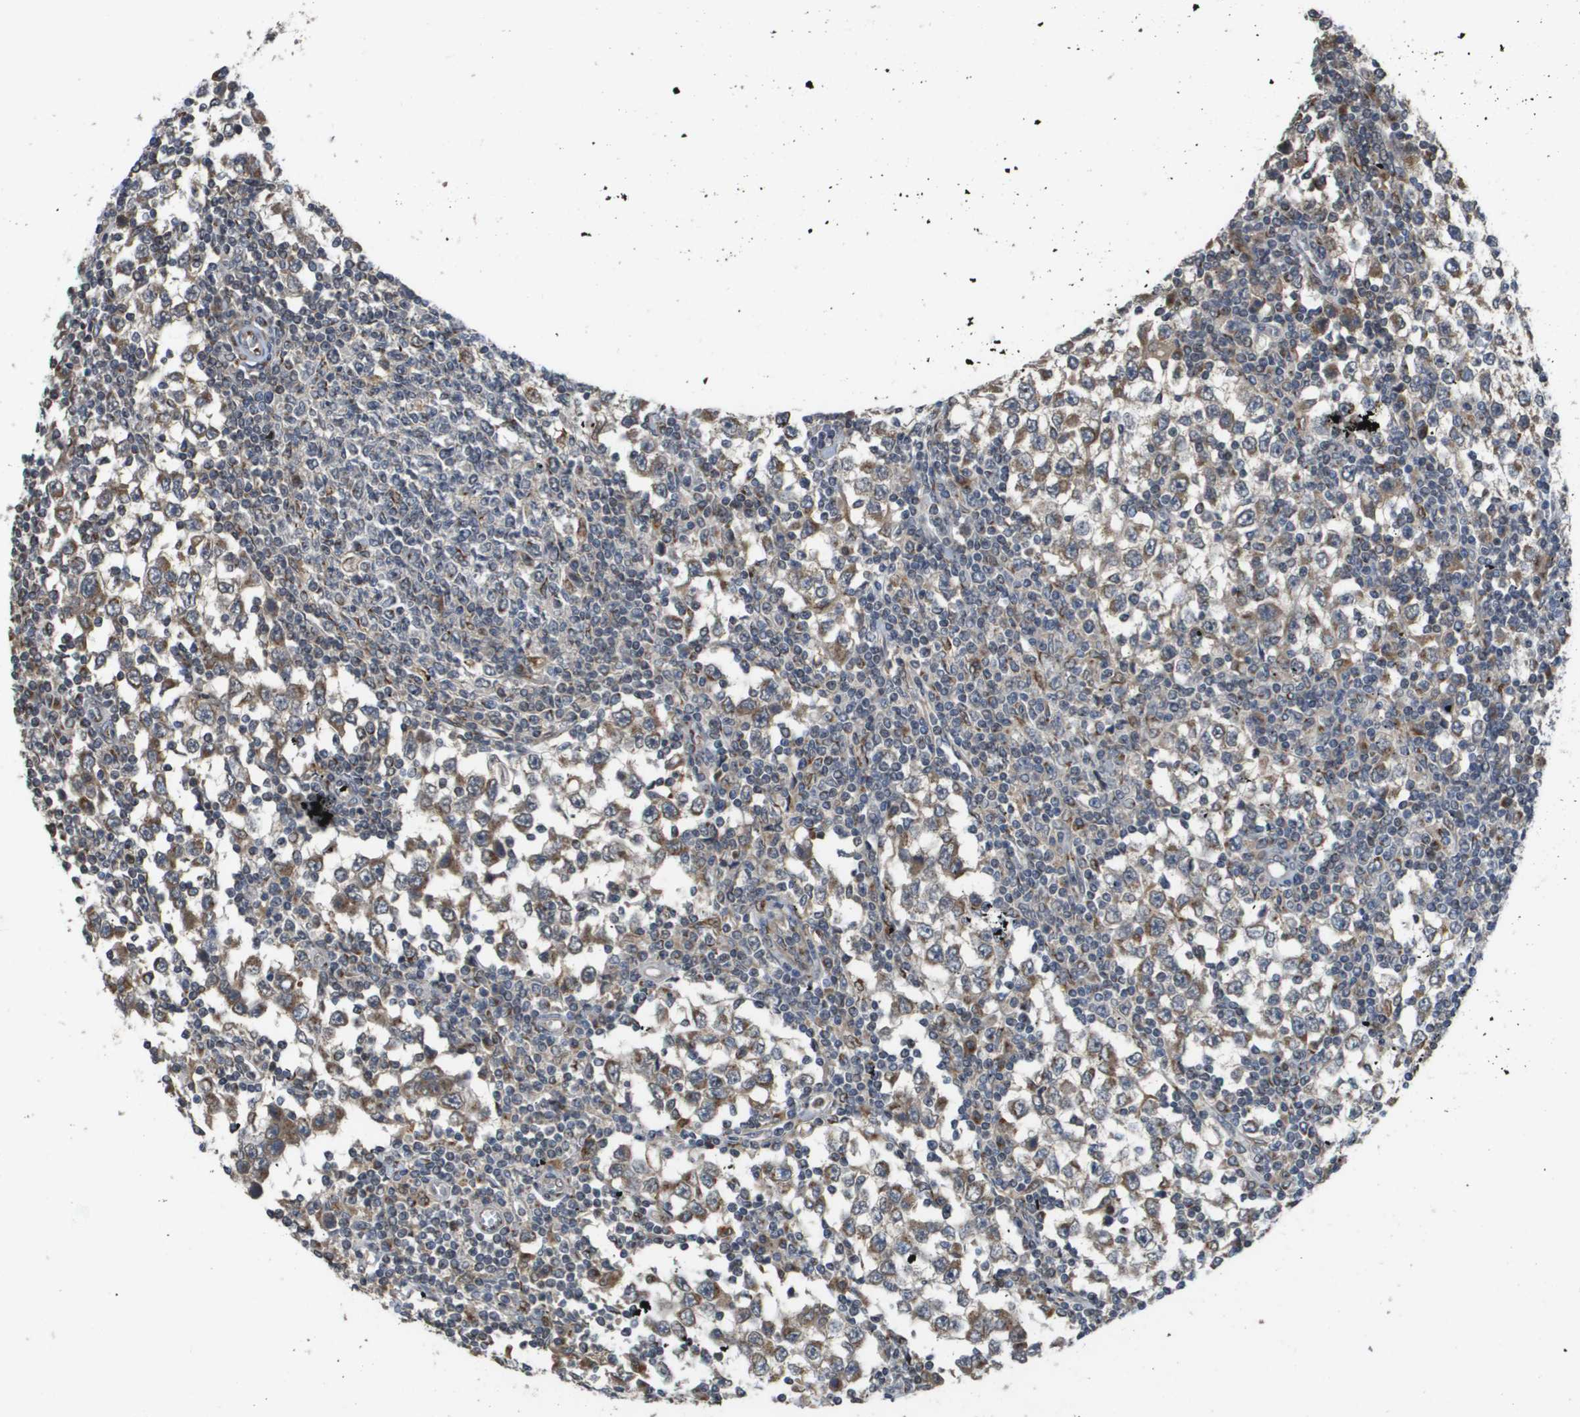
{"staining": {"intensity": "moderate", "quantity": ">75%", "location": "cytoplasmic/membranous"}, "tissue": "testis cancer", "cell_type": "Tumor cells", "image_type": "cancer", "snomed": [{"axis": "morphology", "description": "Seminoma, NOS"}, {"axis": "topography", "description": "Testis"}], "caption": "Protein expression analysis of testis cancer (seminoma) reveals moderate cytoplasmic/membranous expression in about >75% of tumor cells.", "gene": "PCK1", "patient": {"sex": "male", "age": 65}}